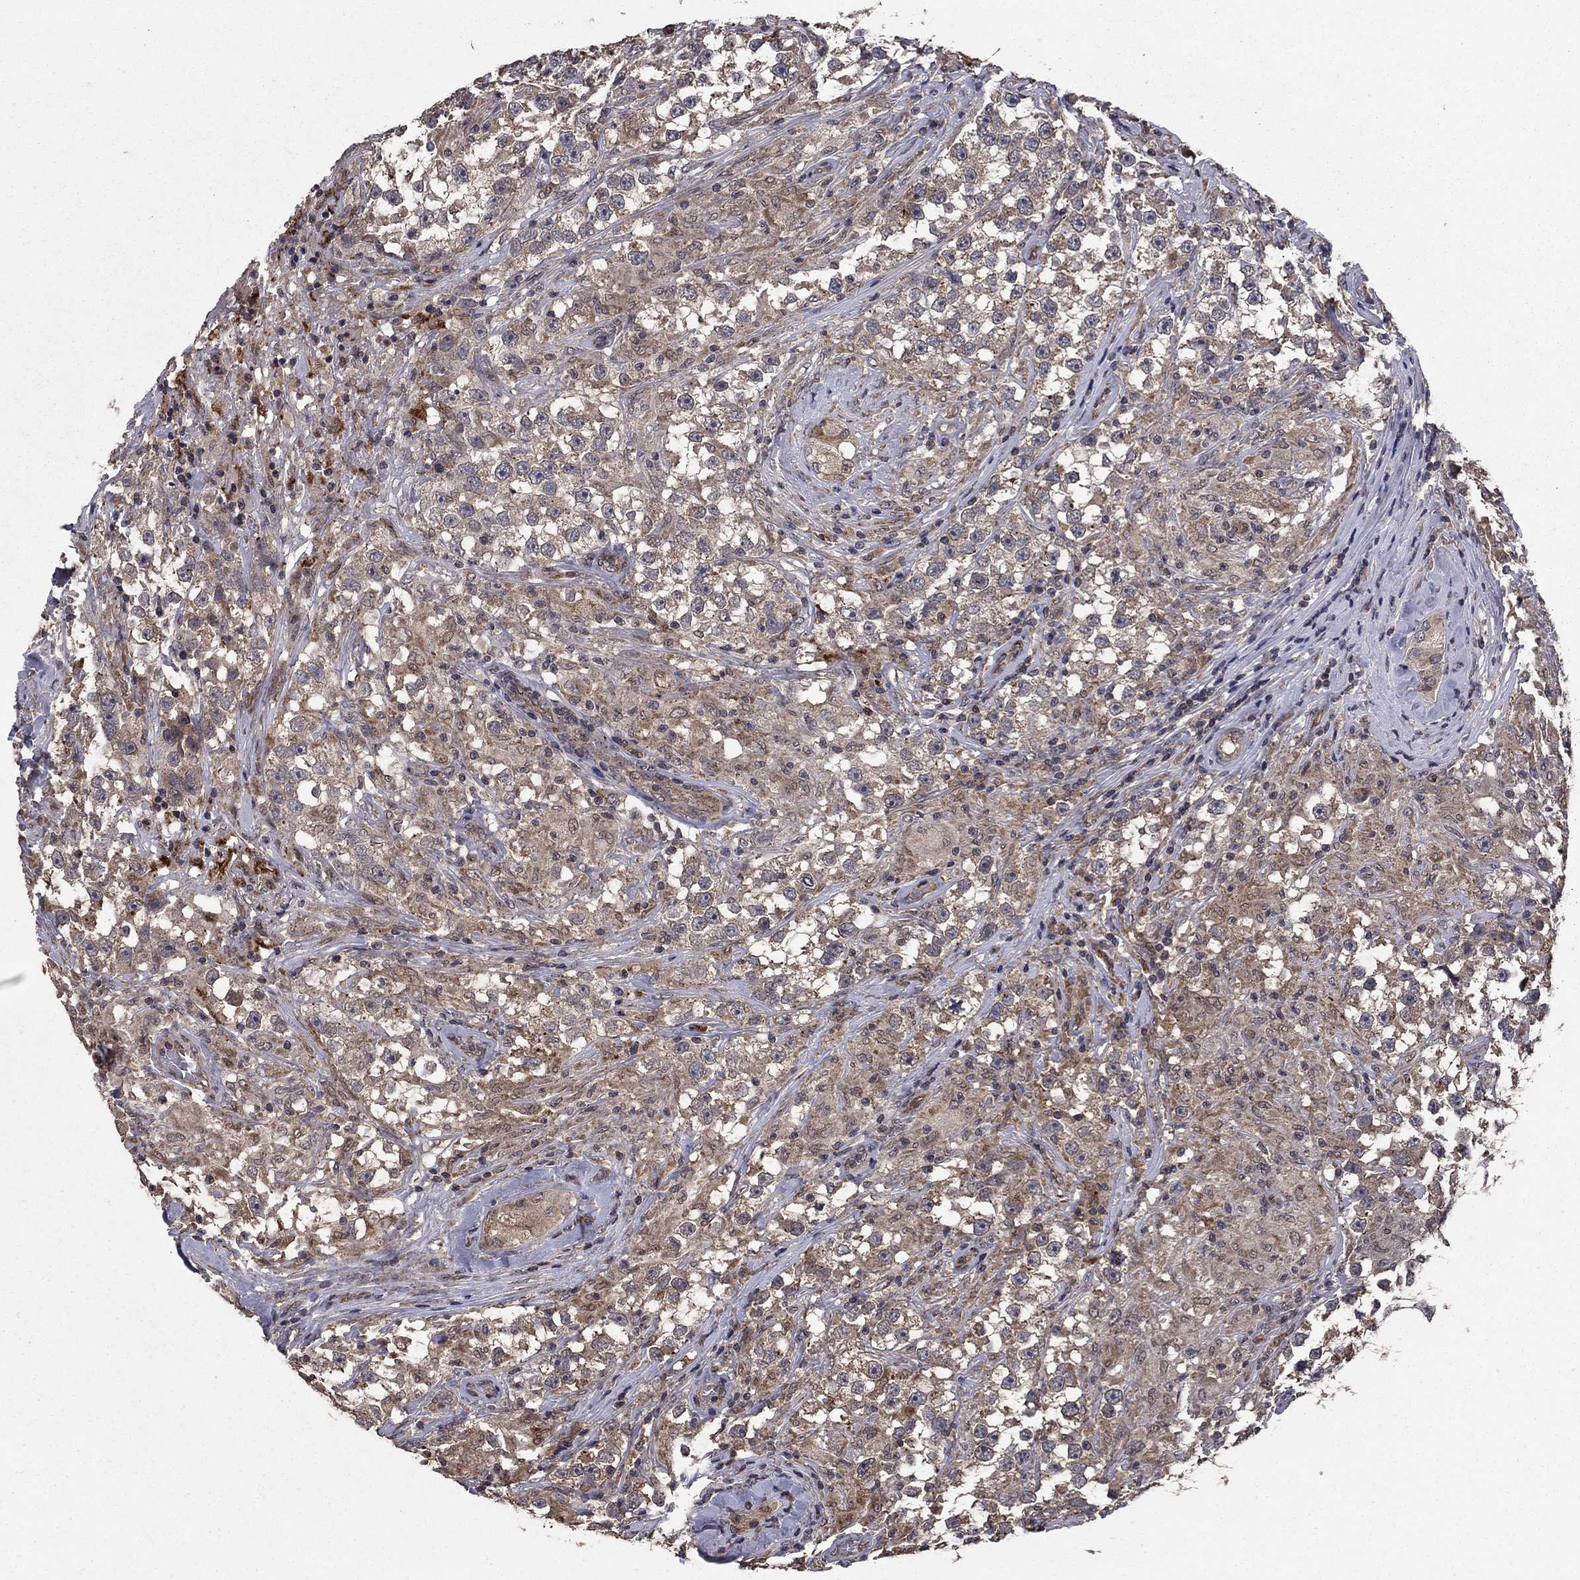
{"staining": {"intensity": "weak", "quantity": "<25%", "location": "cytoplasmic/membranous"}, "tissue": "testis cancer", "cell_type": "Tumor cells", "image_type": "cancer", "snomed": [{"axis": "morphology", "description": "Seminoma, NOS"}, {"axis": "topography", "description": "Testis"}], "caption": "Image shows no protein positivity in tumor cells of testis cancer (seminoma) tissue.", "gene": "DHRS1", "patient": {"sex": "male", "age": 46}}